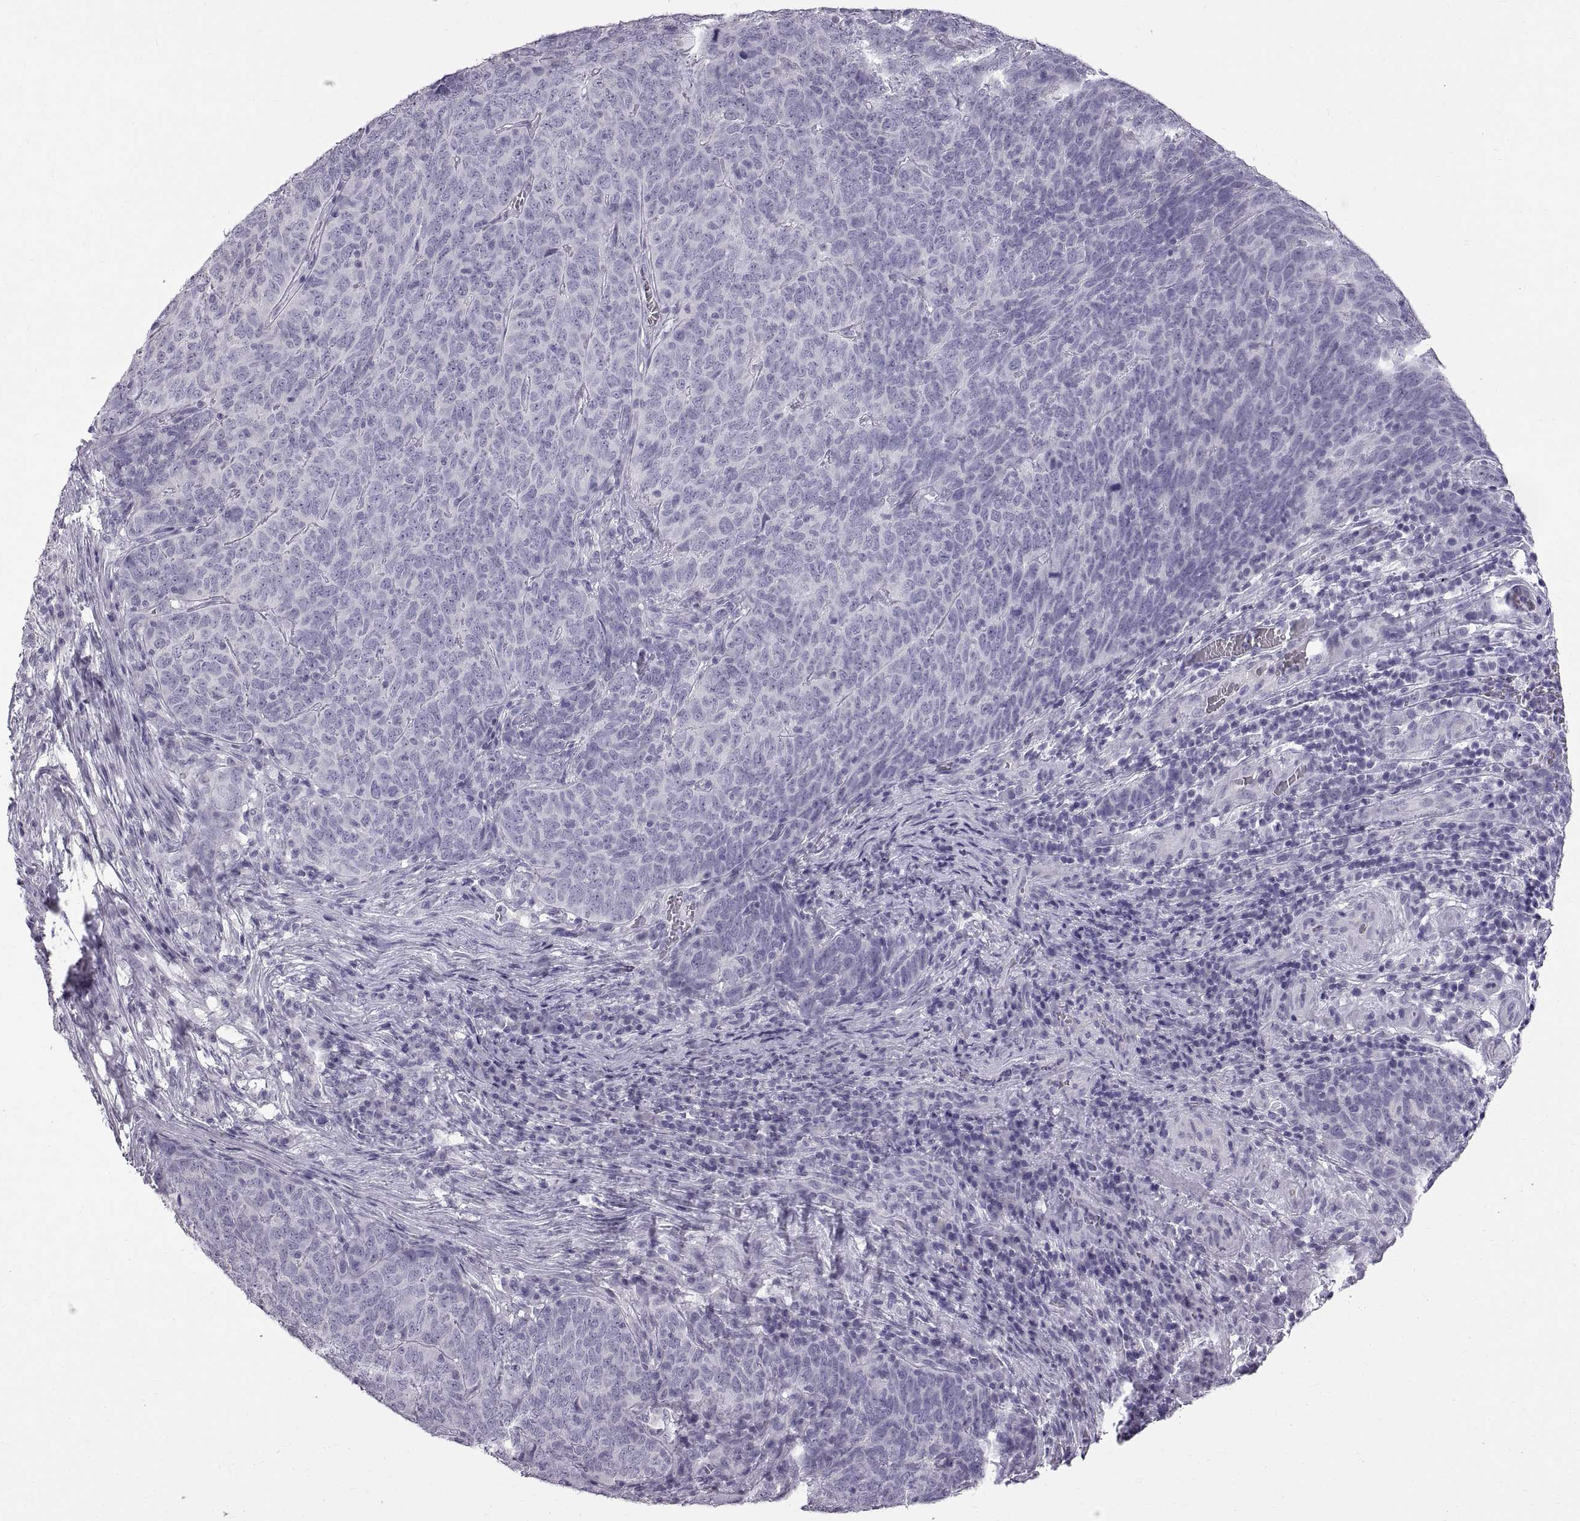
{"staining": {"intensity": "negative", "quantity": "none", "location": "none"}, "tissue": "skin cancer", "cell_type": "Tumor cells", "image_type": "cancer", "snomed": [{"axis": "morphology", "description": "Squamous cell carcinoma, NOS"}, {"axis": "topography", "description": "Skin"}, {"axis": "topography", "description": "Anal"}], "caption": "Immunohistochemistry image of human squamous cell carcinoma (skin) stained for a protein (brown), which shows no expression in tumor cells.", "gene": "WFDC8", "patient": {"sex": "female", "age": 51}}